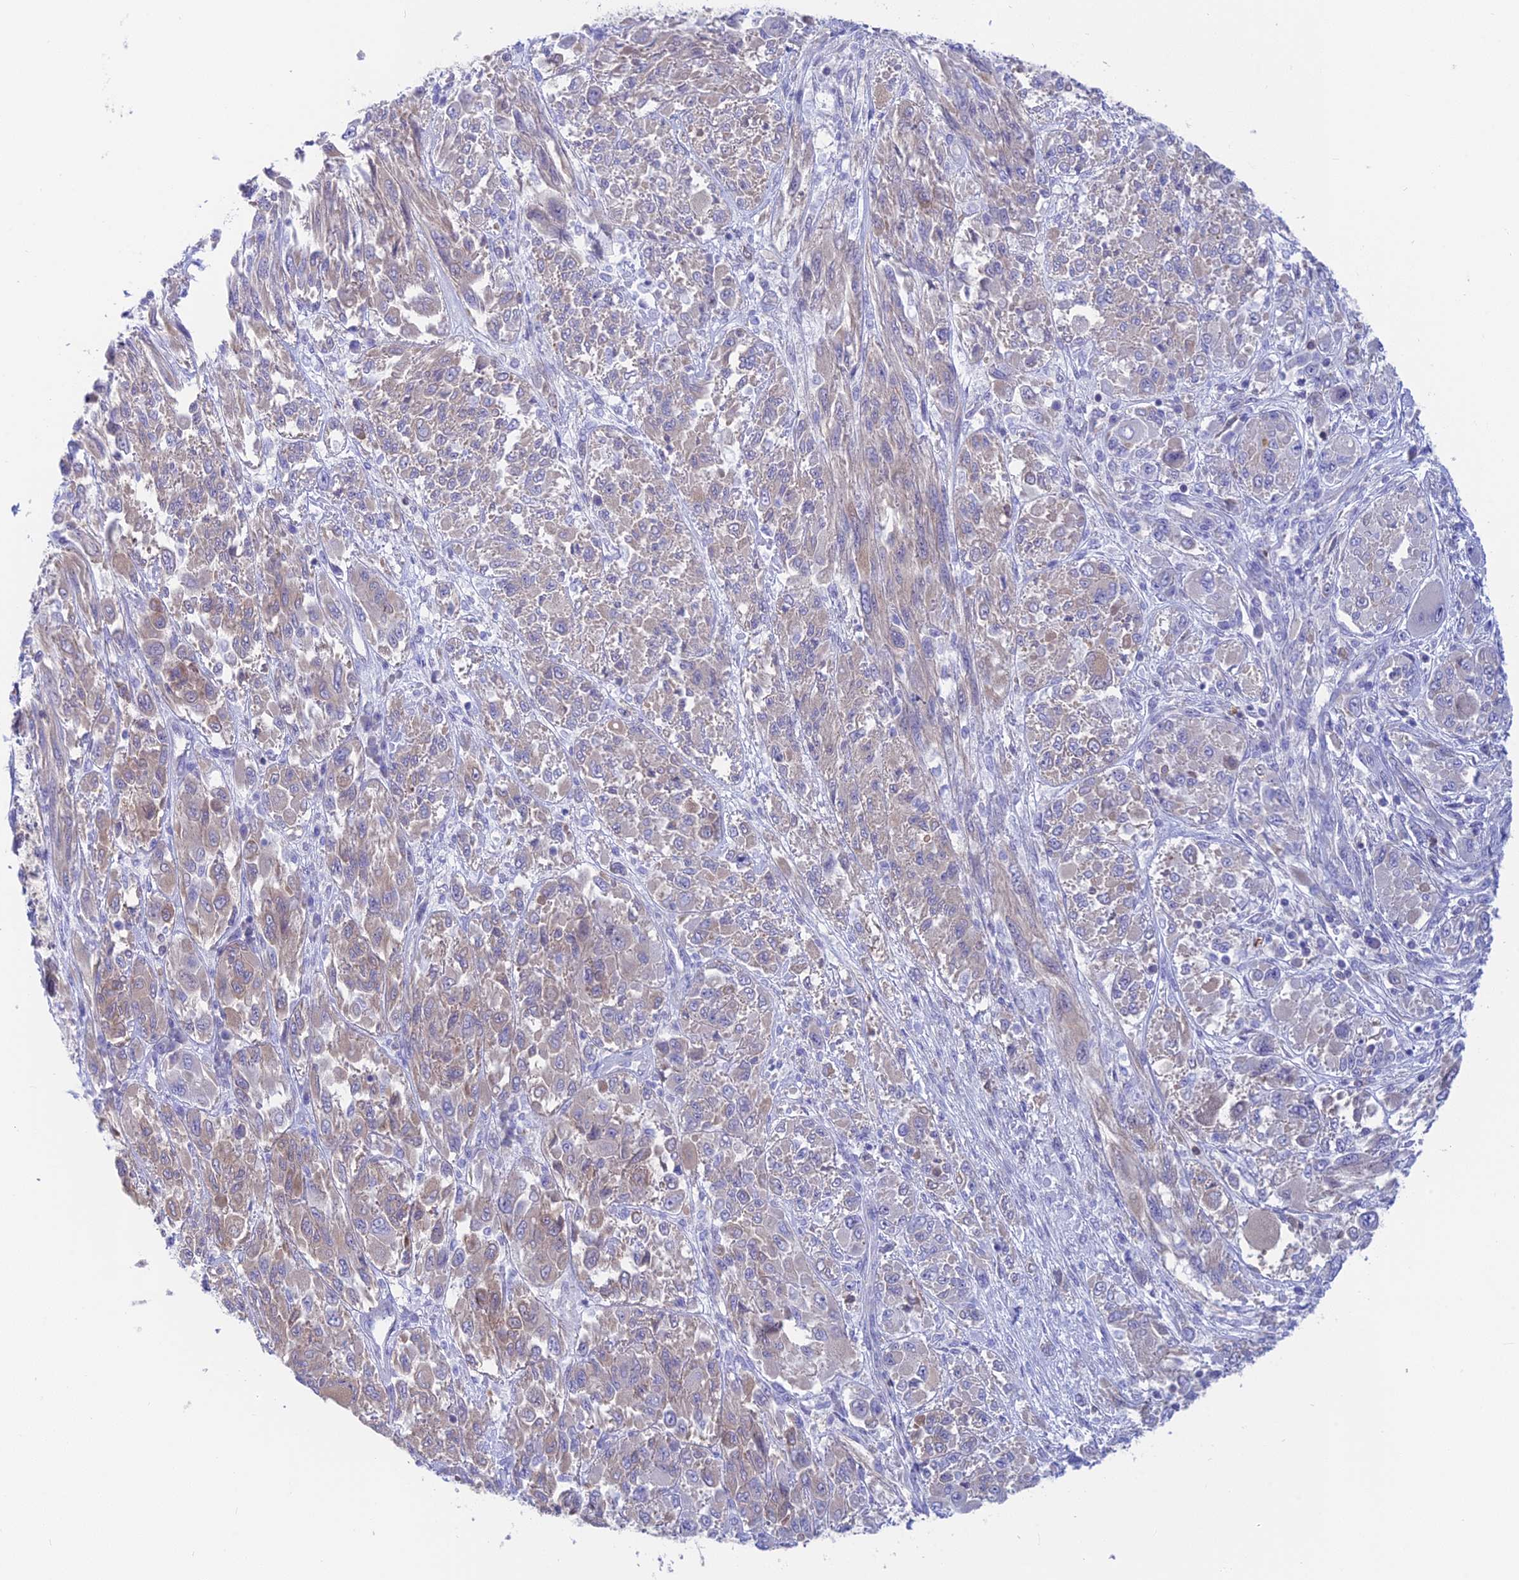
{"staining": {"intensity": "weak", "quantity": "<25%", "location": "cytoplasmic/membranous"}, "tissue": "melanoma", "cell_type": "Tumor cells", "image_type": "cancer", "snomed": [{"axis": "morphology", "description": "Malignant melanoma, NOS"}, {"axis": "topography", "description": "Skin"}], "caption": "Immunohistochemical staining of melanoma displays no significant staining in tumor cells.", "gene": "LZTFL1", "patient": {"sex": "female", "age": 91}}